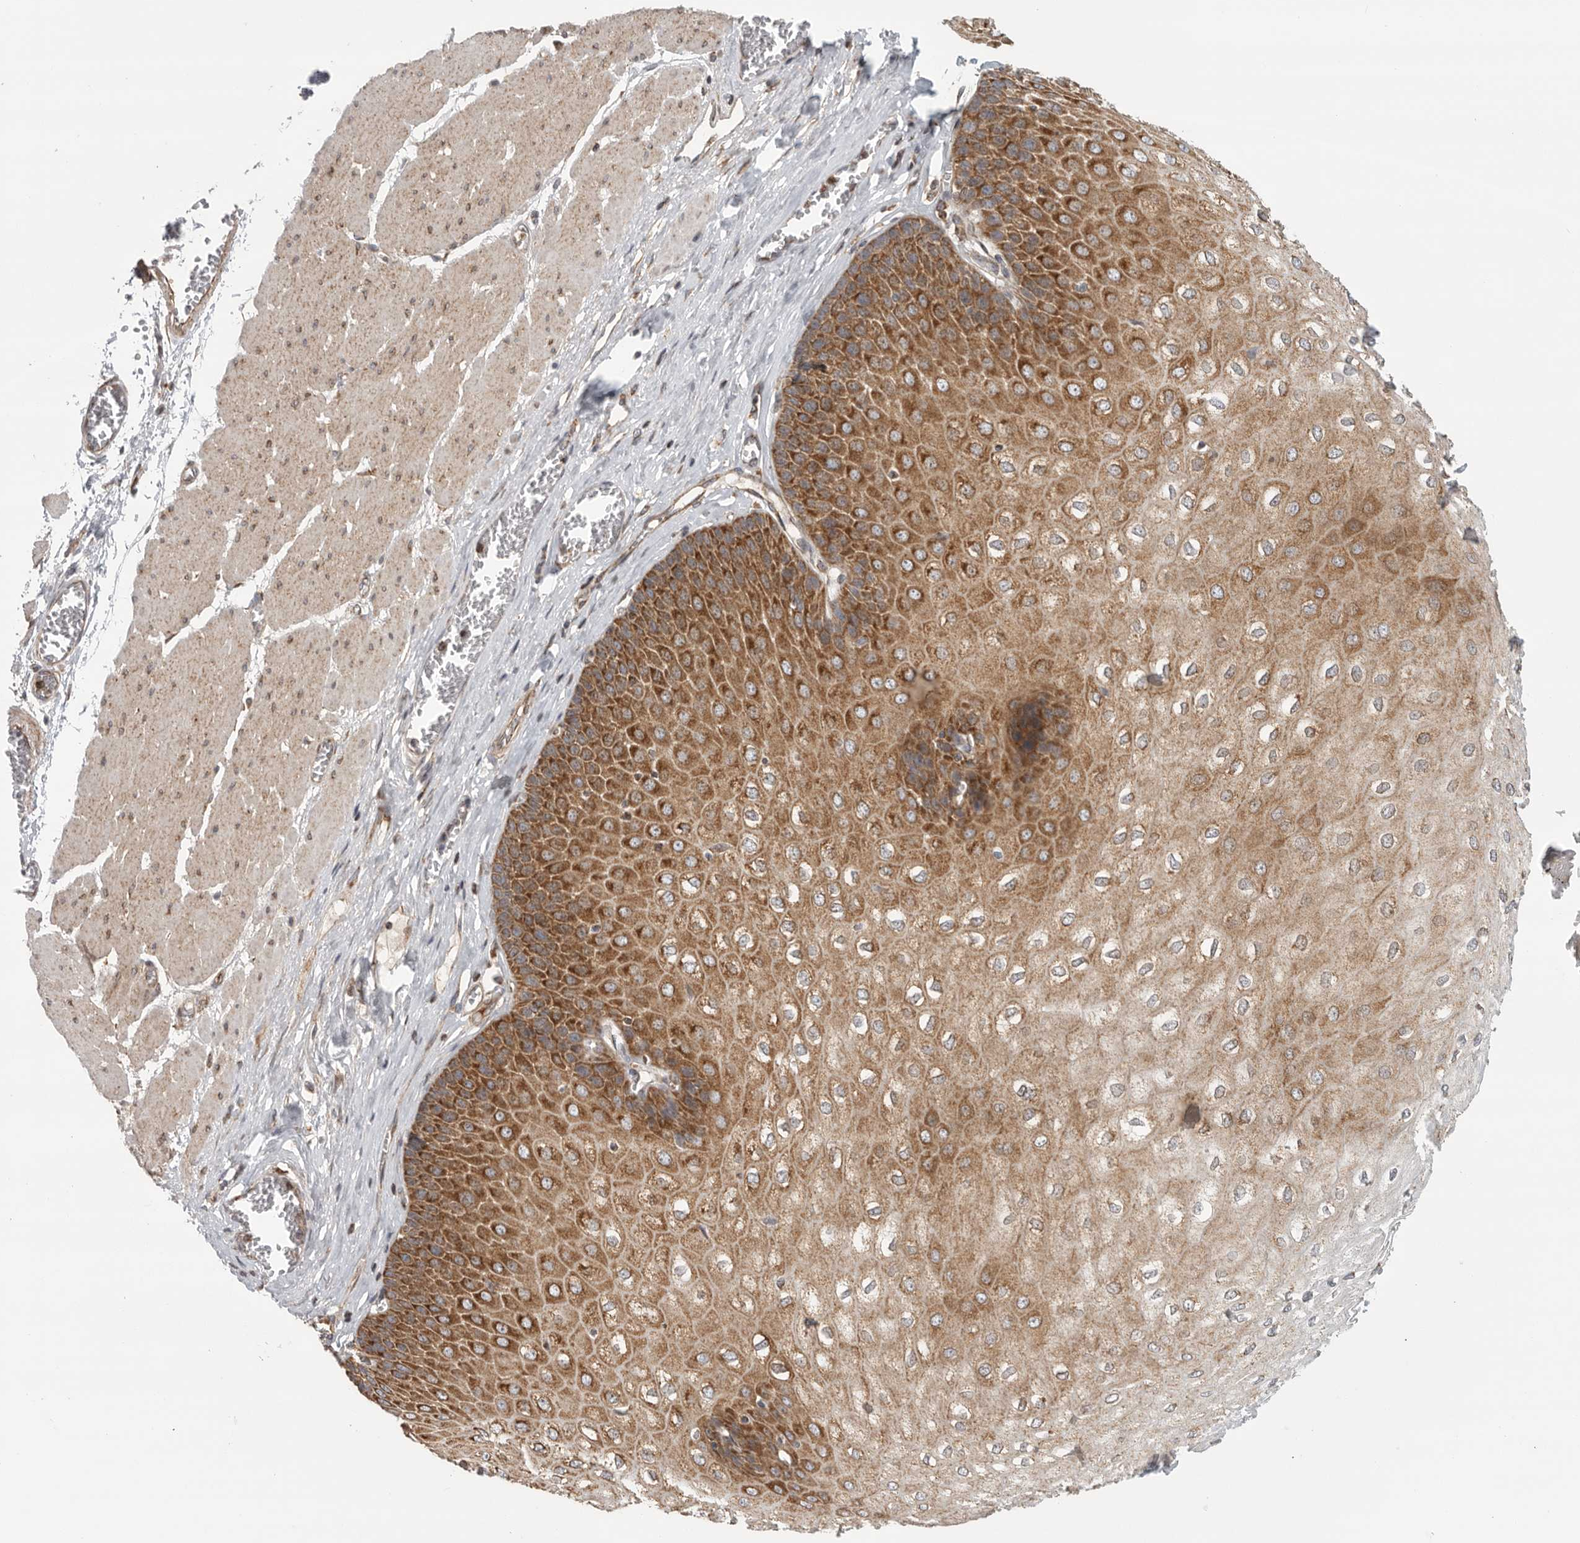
{"staining": {"intensity": "moderate", "quantity": ">75%", "location": "cytoplasmic/membranous"}, "tissue": "esophagus", "cell_type": "Squamous epithelial cells", "image_type": "normal", "snomed": [{"axis": "morphology", "description": "Normal tissue, NOS"}, {"axis": "topography", "description": "Esophagus"}], "caption": "A photomicrograph showing moderate cytoplasmic/membranous positivity in about >75% of squamous epithelial cells in unremarkable esophagus, as visualized by brown immunohistochemical staining.", "gene": "FKBP8", "patient": {"sex": "male", "age": 60}}